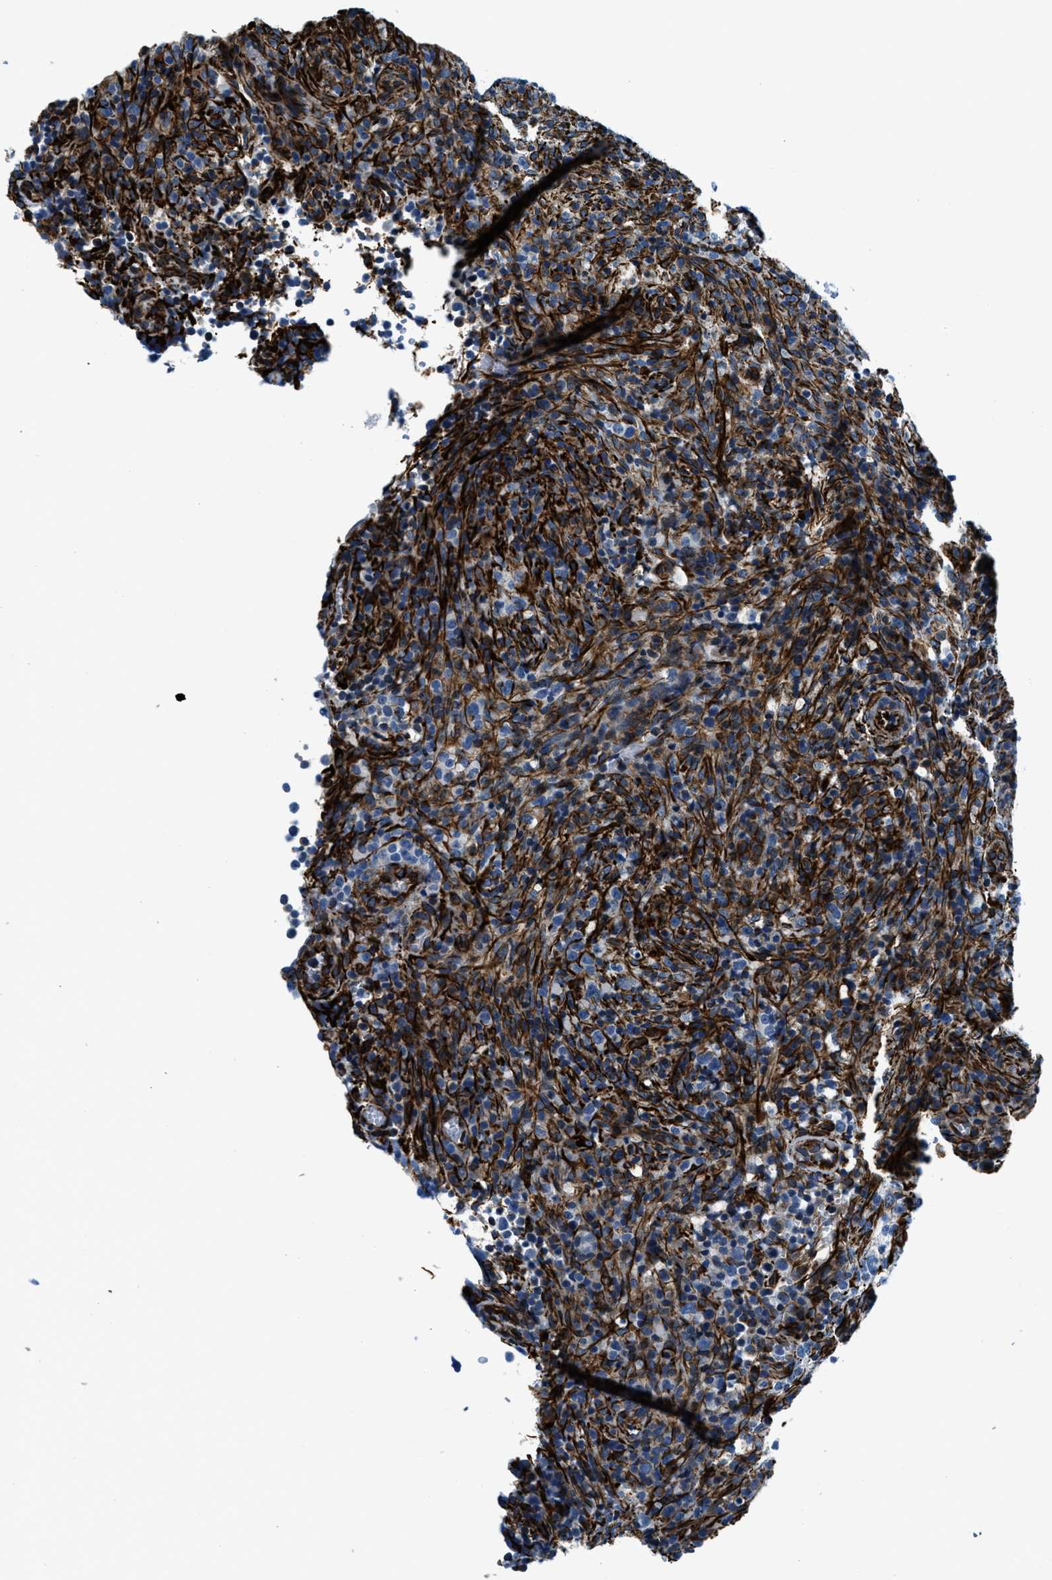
{"staining": {"intensity": "negative", "quantity": "none", "location": "none"}, "tissue": "lymphoma", "cell_type": "Tumor cells", "image_type": "cancer", "snomed": [{"axis": "morphology", "description": "Malignant lymphoma, non-Hodgkin's type, High grade"}, {"axis": "topography", "description": "Lymph node"}], "caption": "Immunohistochemistry photomicrograph of neoplastic tissue: human lymphoma stained with DAB (3,3'-diaminobenzidine) shows no significant protein positivity in tumor cells. The staining is performed using DAB brown chromogen with nuclei counter-stained in using hematoxylin.", "gene": "GNS", "patient": {"sex": "female", "age": 76}}